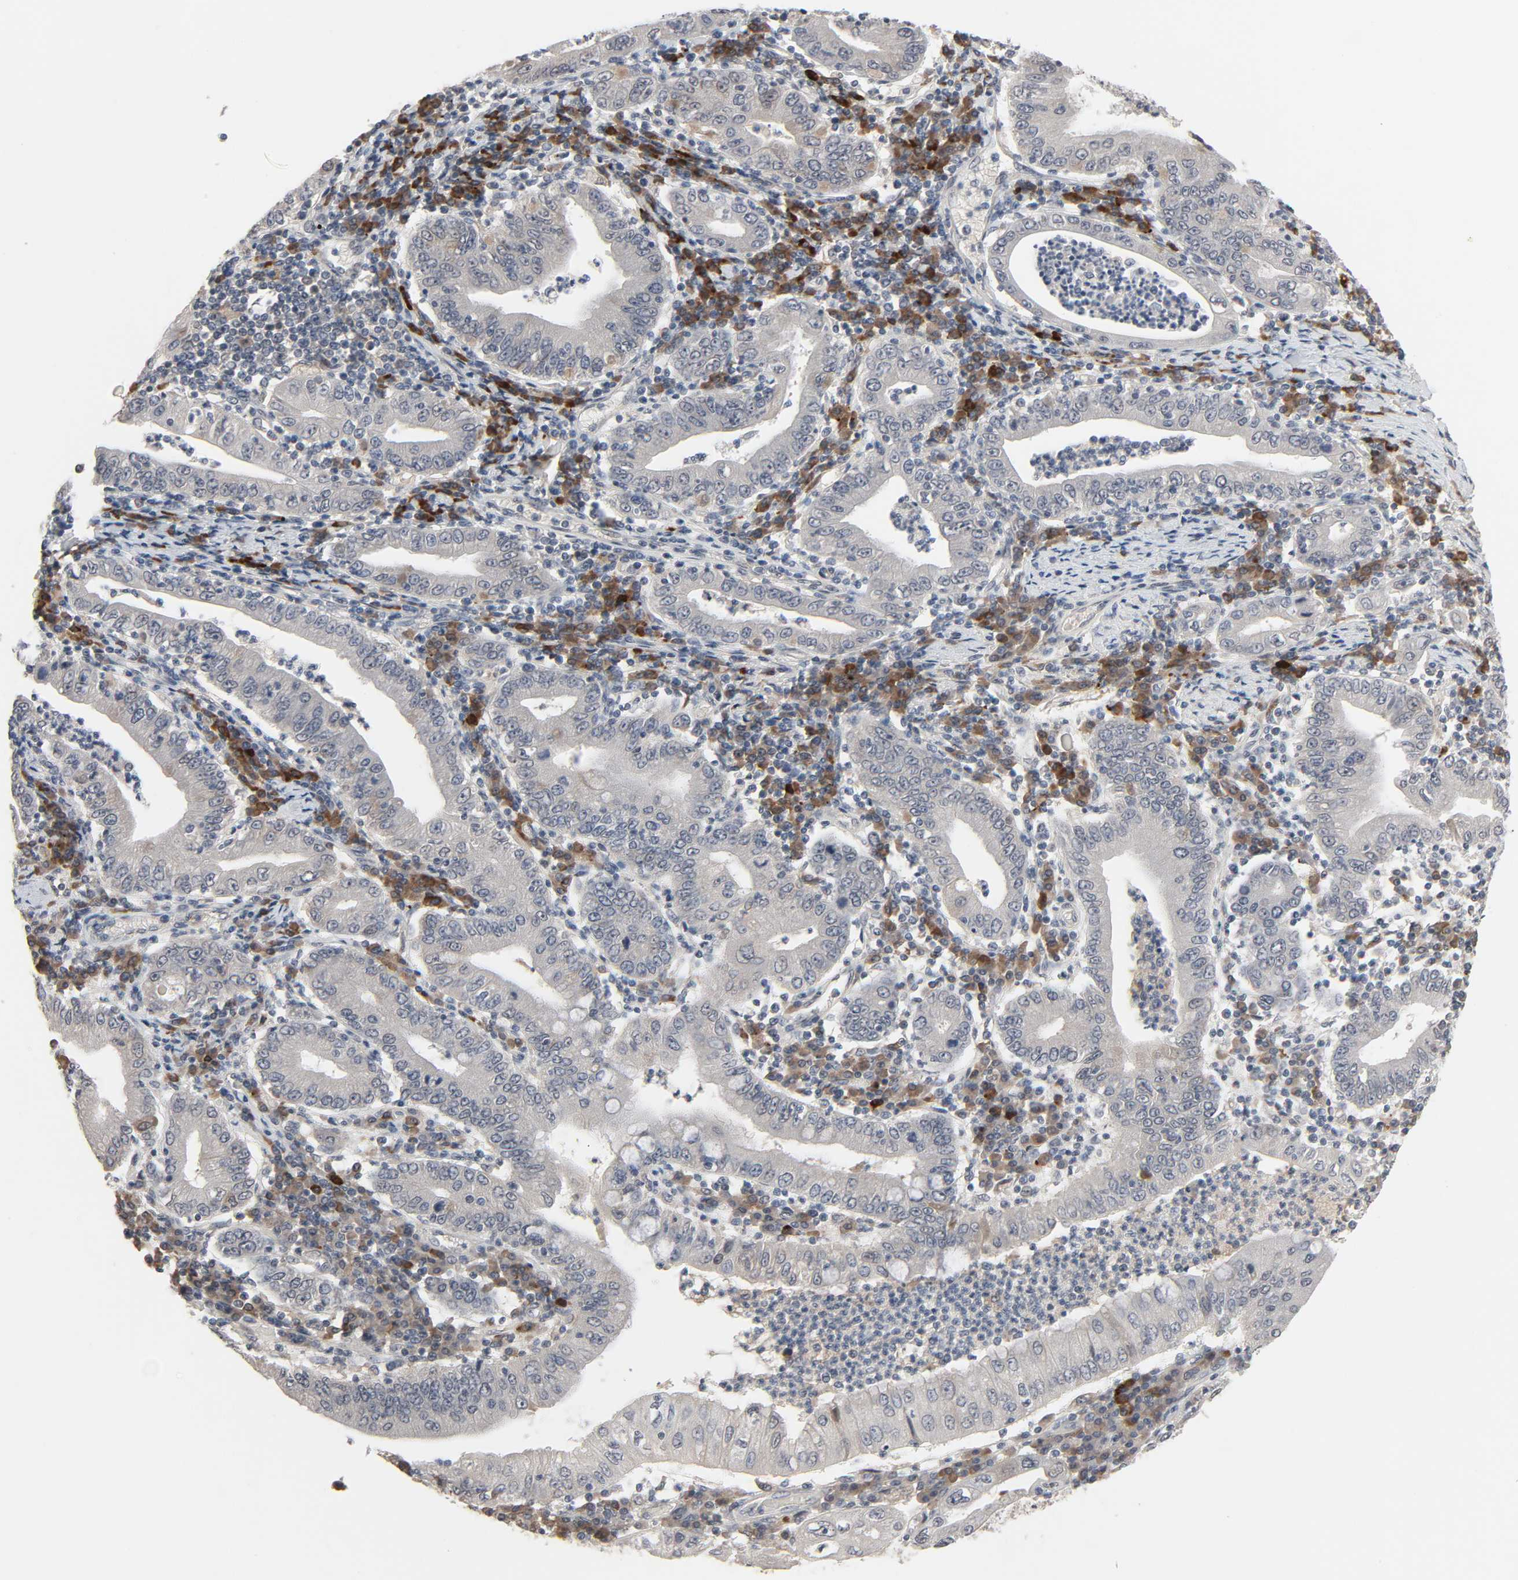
{"staining": {"intensity": "negative", "quantity": "none", "location": "none"}, "tissue": "stomach cancer", "cell_type": "Tumor cells", "image_type": "cancer", "snomed": [{"axis": "morphology", "description": "Normal tissue, NOS"}, {"axis": "morphology", "description": "Adenocarcinoma, NOS"}, {"axis": "topography", "description": "Esophagus"}, {"axis": "topography", "description": "Stomach, upper"}, {"axis": "topography", "description": "Peripheral nerve tissue"}], "caption": "Adenocarcinoma (stomach) was stained to show a protein in brown. There is no significant staining in tumor cells.", "gene": "MT3", "patient": {"sex": "male", "age": 62}}